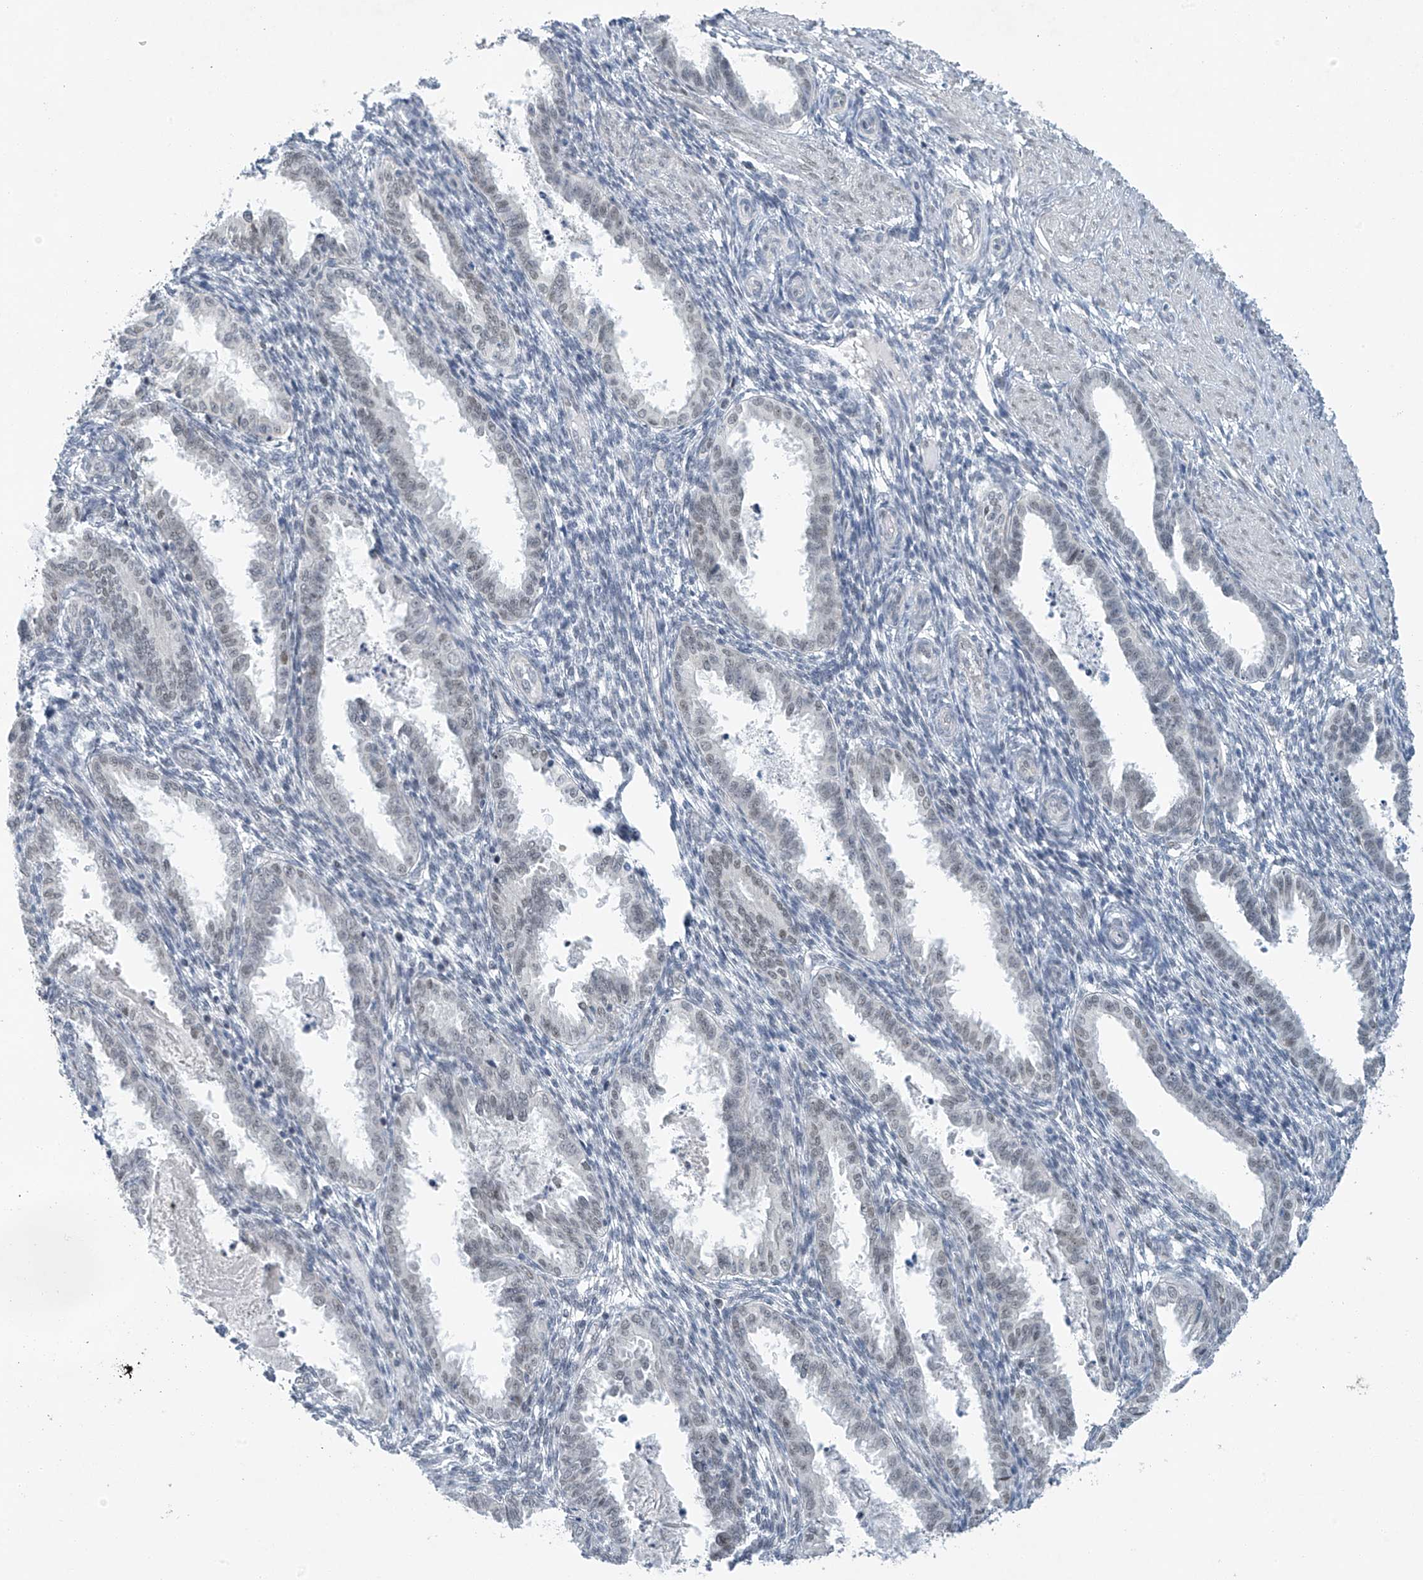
{"staining": {"intensity": "negative", "quantity": "none", "location": "none"}, "tissue": "endometrium", "cell_type": "Cells in endometrial stroma", "image_type": "normal", "snomed": [{"axis": "morphology", "description": "Normal tissue, NOS"}, {"axis": "topography", "description": "Endometrium"}], "caption": "High power microscopy photomicrograph of an immunohistochemistry (IHC) histopathology image of benign endometrium, revealing no significant staining in cells in endometrial stroma.", "gene": "TAF8", "patient": {"sex": "female", "age": 33}}